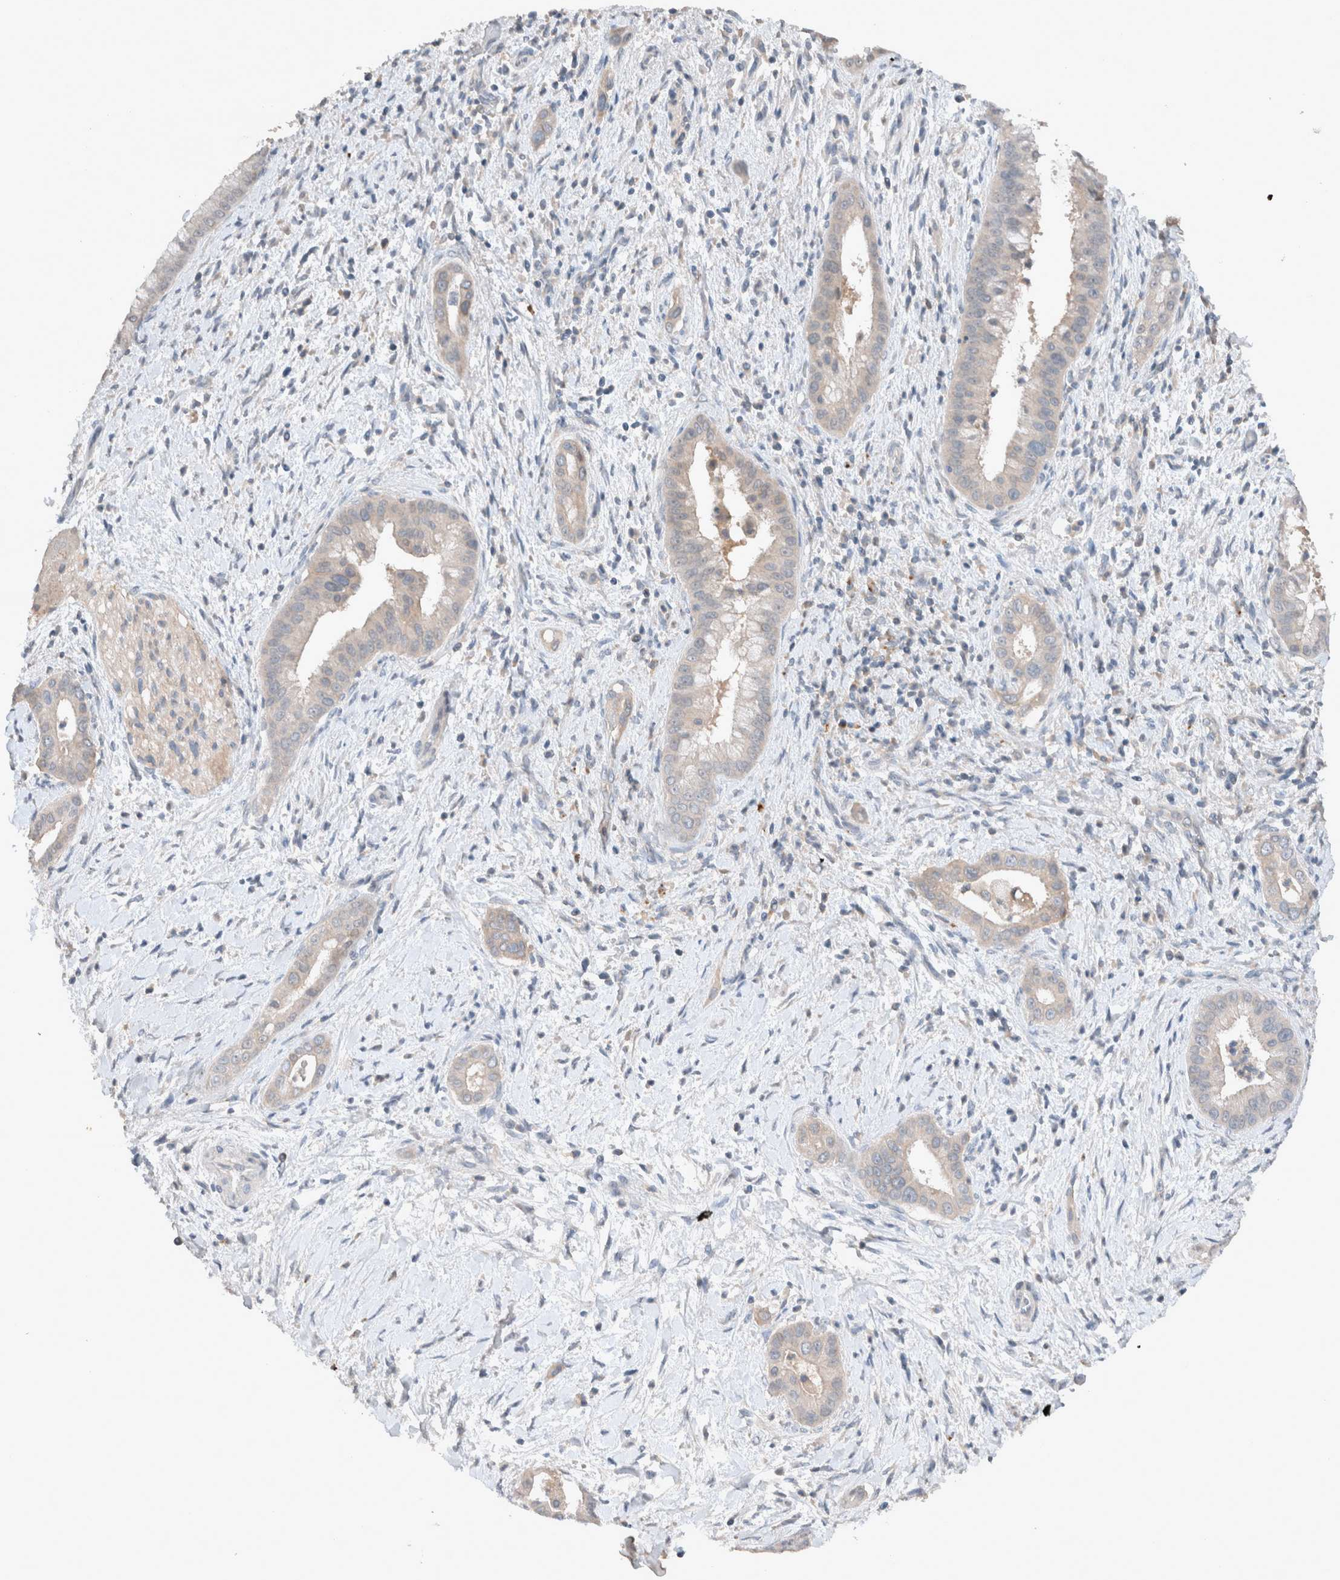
{"staining": {"intensity": "negative", "quantity": "none", "location": "none"}, "tissue": "liver cancer", "cell_type": "Tumor cells", "image_type": "cancer", "snomed": [{"axis": "morphology", "description": "Cholangiocarcinoma"}, {"axis": "topography", "description": "Liver"}], "caption": "IHC image of human cholangiocarcinoma (liver) stained for a protein (brown), which exhibits no staining in tumor cells.", "gene": "UGCG", "patient": {"sex": "female", "age": 54}}